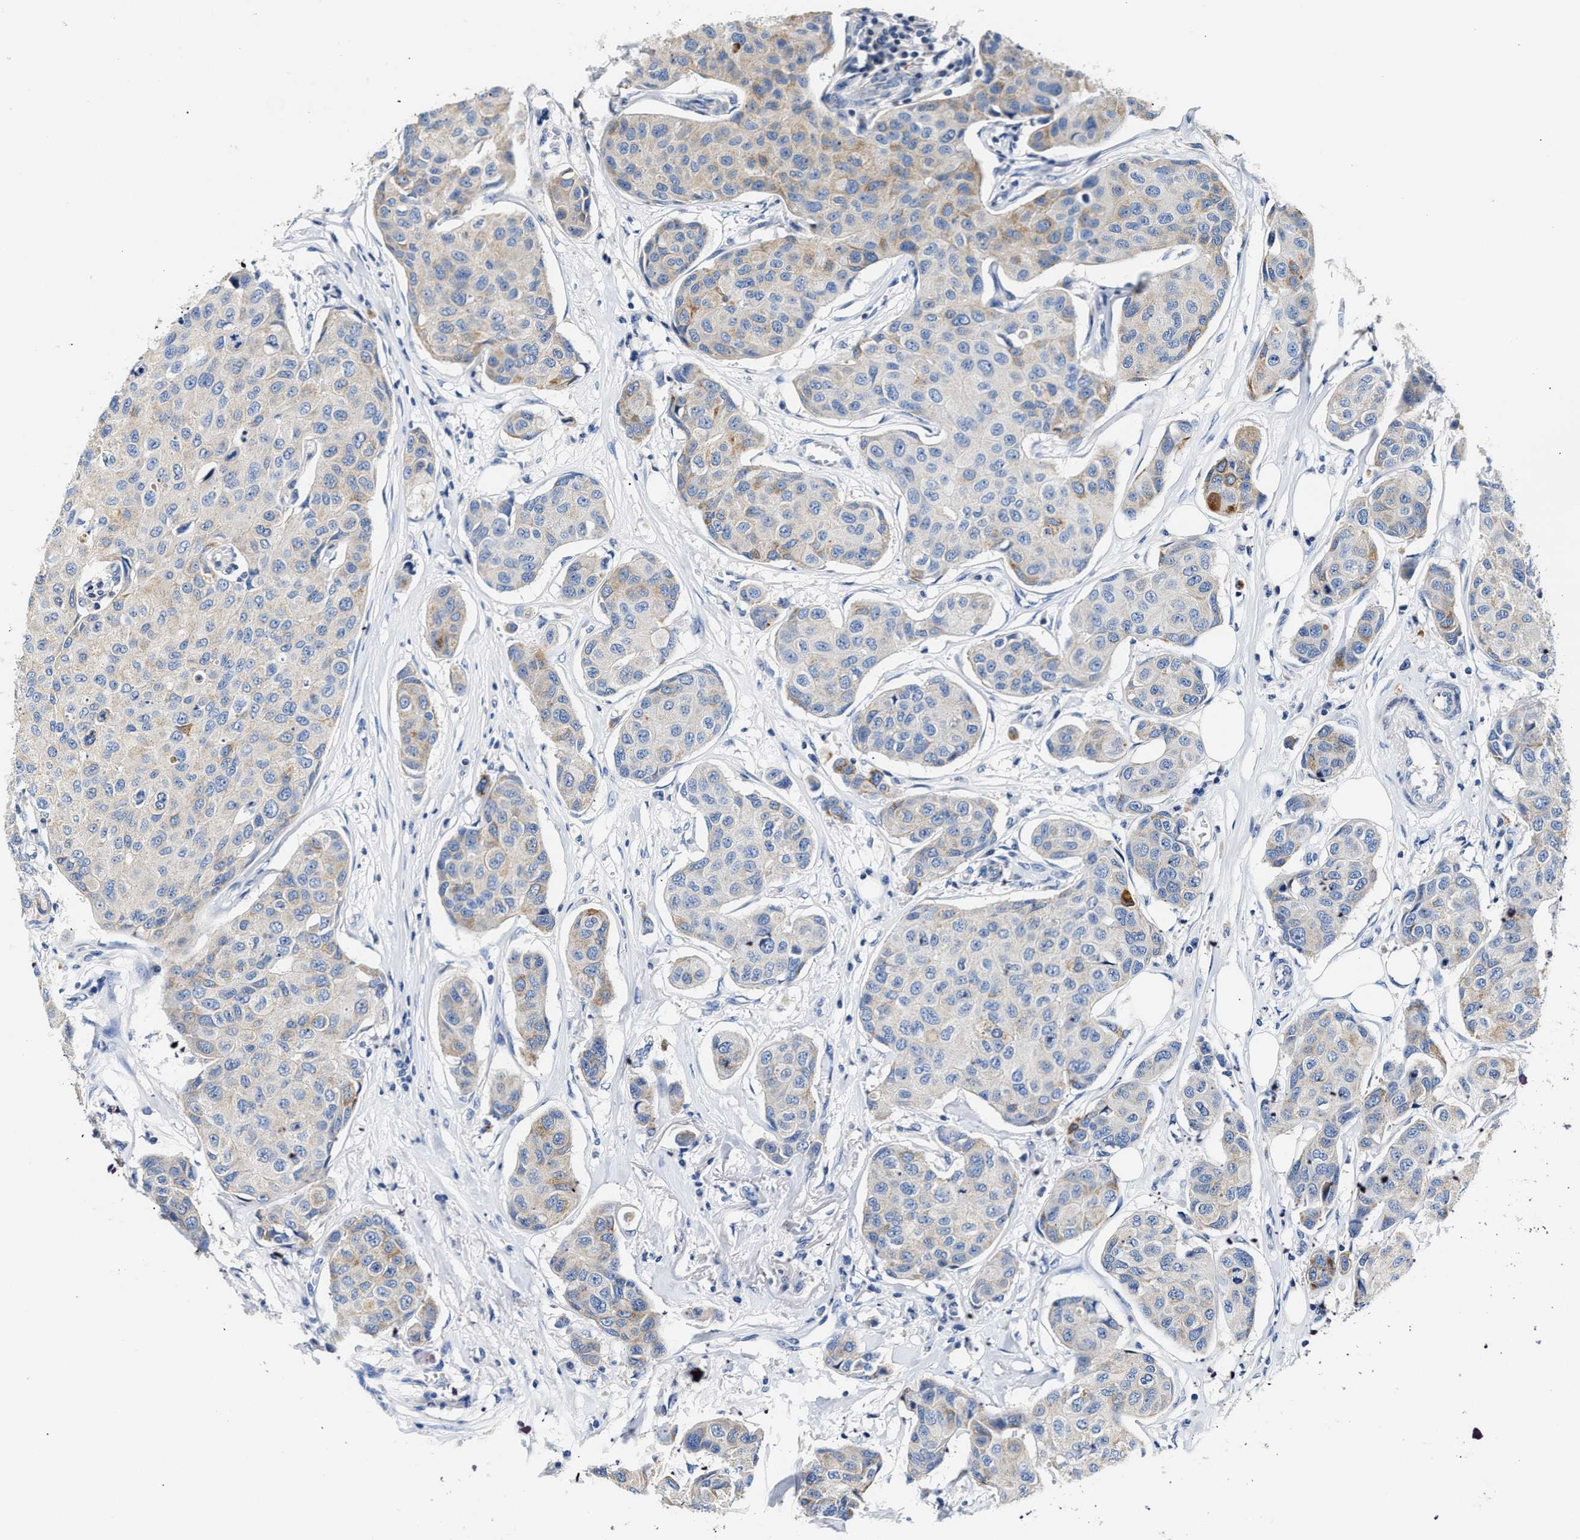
{"staining": {"intensity": "weak", "quantity": "<25%", "location": "cytoplasmic/membranous"}, "tissue": "breast cancer", "cell_type": "Tumor cells", "image_type": "cancer", "snomed": [{"axis": "morphology", "description": "Duct carcinoma"}, {"axis": "topography", "description": "Breast"}], "caption": "Immunohistochemical staining of human breast cancer demonstrates no significant staining in tumor cells.", "gene": "TUT7", "patient": {"sex": "female", "age": 80}}